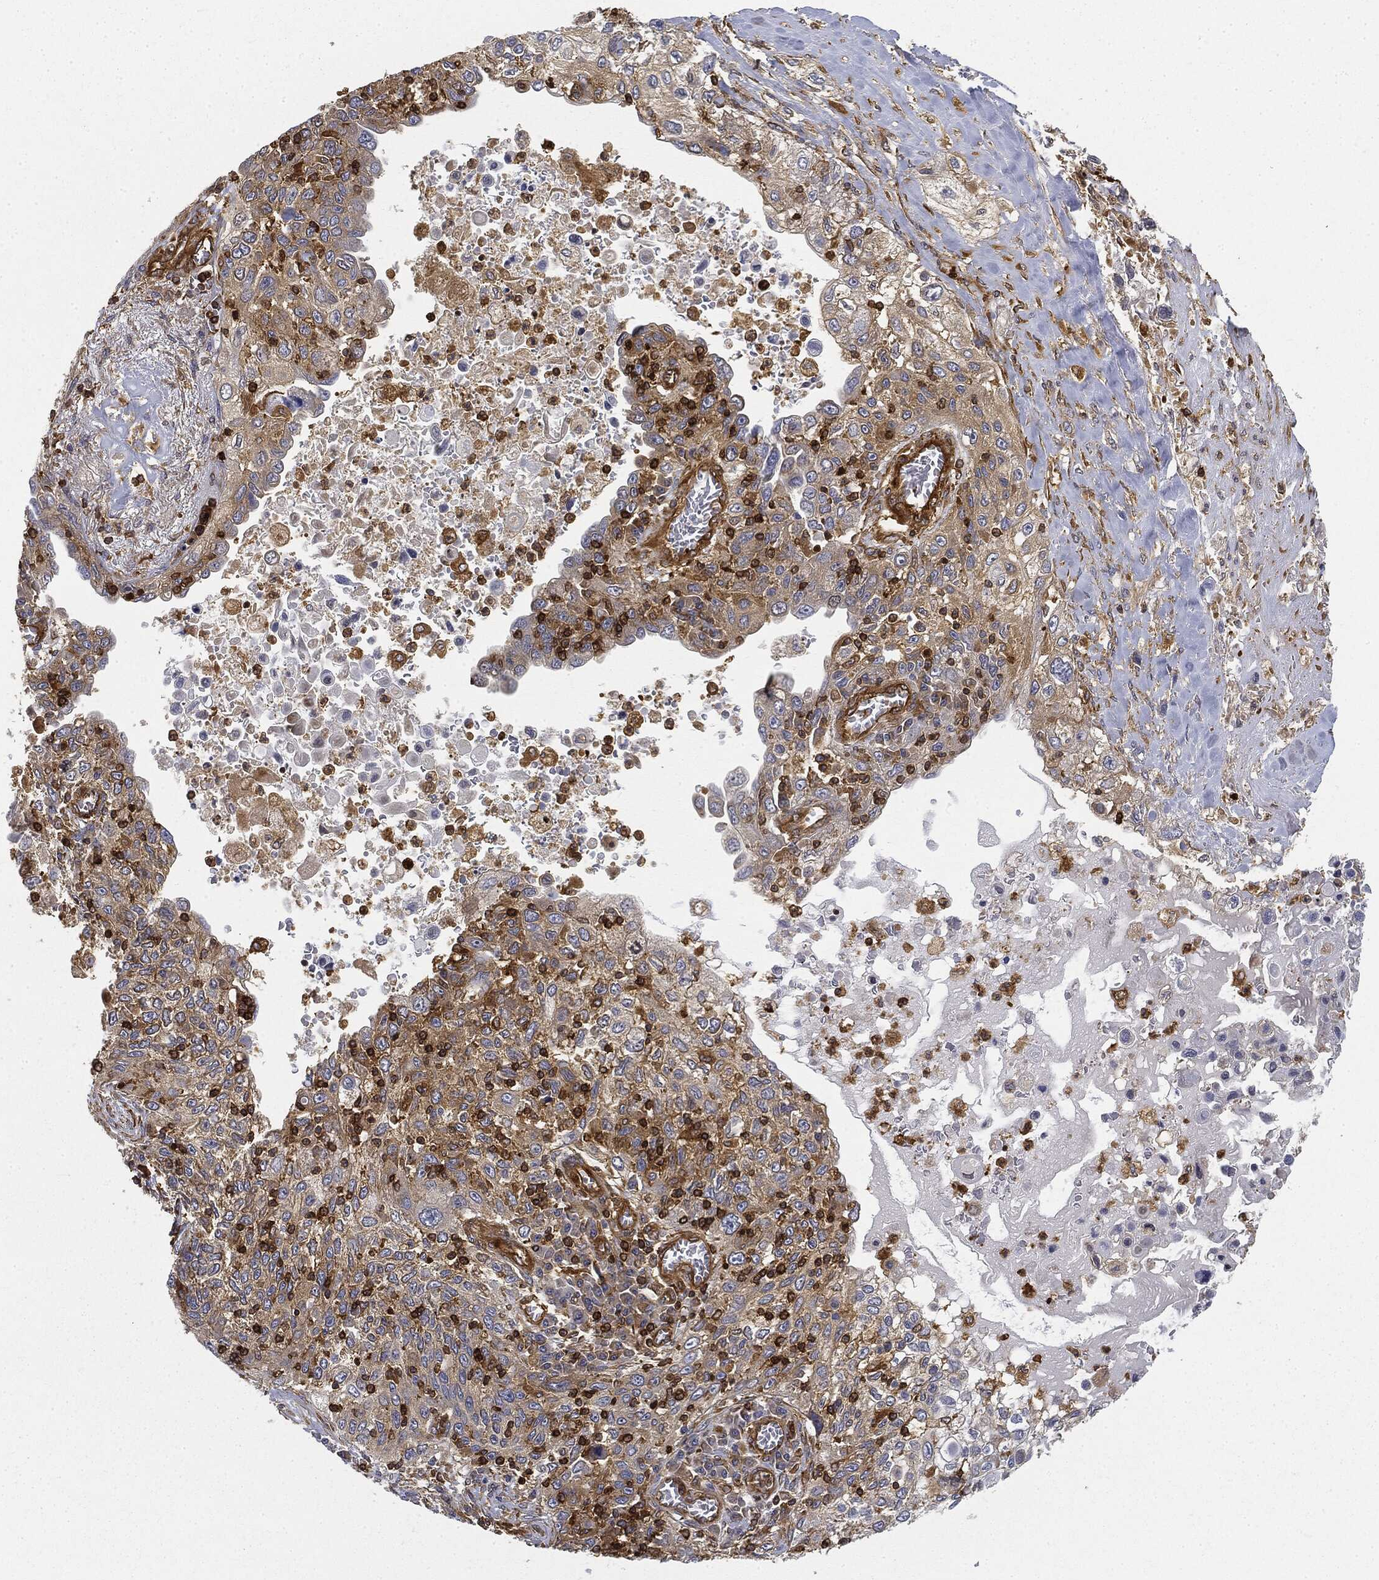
{"staining": {"intensity": "weak", "quantity": "25%-75%", "location": "cytoplasmic/membranous"}, "tissue": "lung cancer", "cell_type": "Tumor cells", "image_type": "cancer", "snomed": [{"axis": "morphology", "description": "Squamous cell carcinoma, NOS"}, {"axis": "topography", "description": "Lung"}], "caption": "High-power microscopy captured an IHC photomicrograph of lung cancer (squamous cell carcinoma), revealing weak cytoplasmic/membranous positivity in approximately 25%-75% of tumor cells.", "gene": "WDR1", "patient": {"sex": "female", "age": 69}}